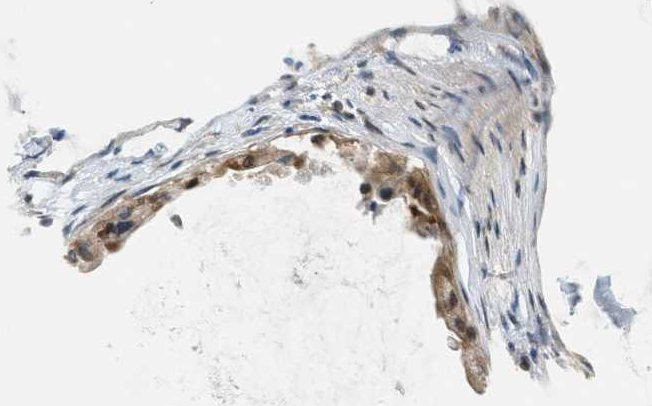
{"staining": {"intensity": "moderate", "quantity": "<25%", "location": "cytoplasmic/membranous,nuclear"}, "tissue": "pancreatic cancer", "cell_type": "Tumor cells", "image_type": "cancer", "snomed": [{"axis": "morphology", "description": "Adenocarcinoma, NOS"}, {"axis": "topography", "description": "Pancreas"}], "caption": "Adenocarcinoma (pancreatic) stained with IHC exhibits moderate cytoplasmic/membranous and nuclear expression in approximately <25% of tumor cells. The protein of interest is shown in brown color, while the nuclei are stained blue.", "gene": "NPS", "patient": {"sex": "male", "age": 41}}